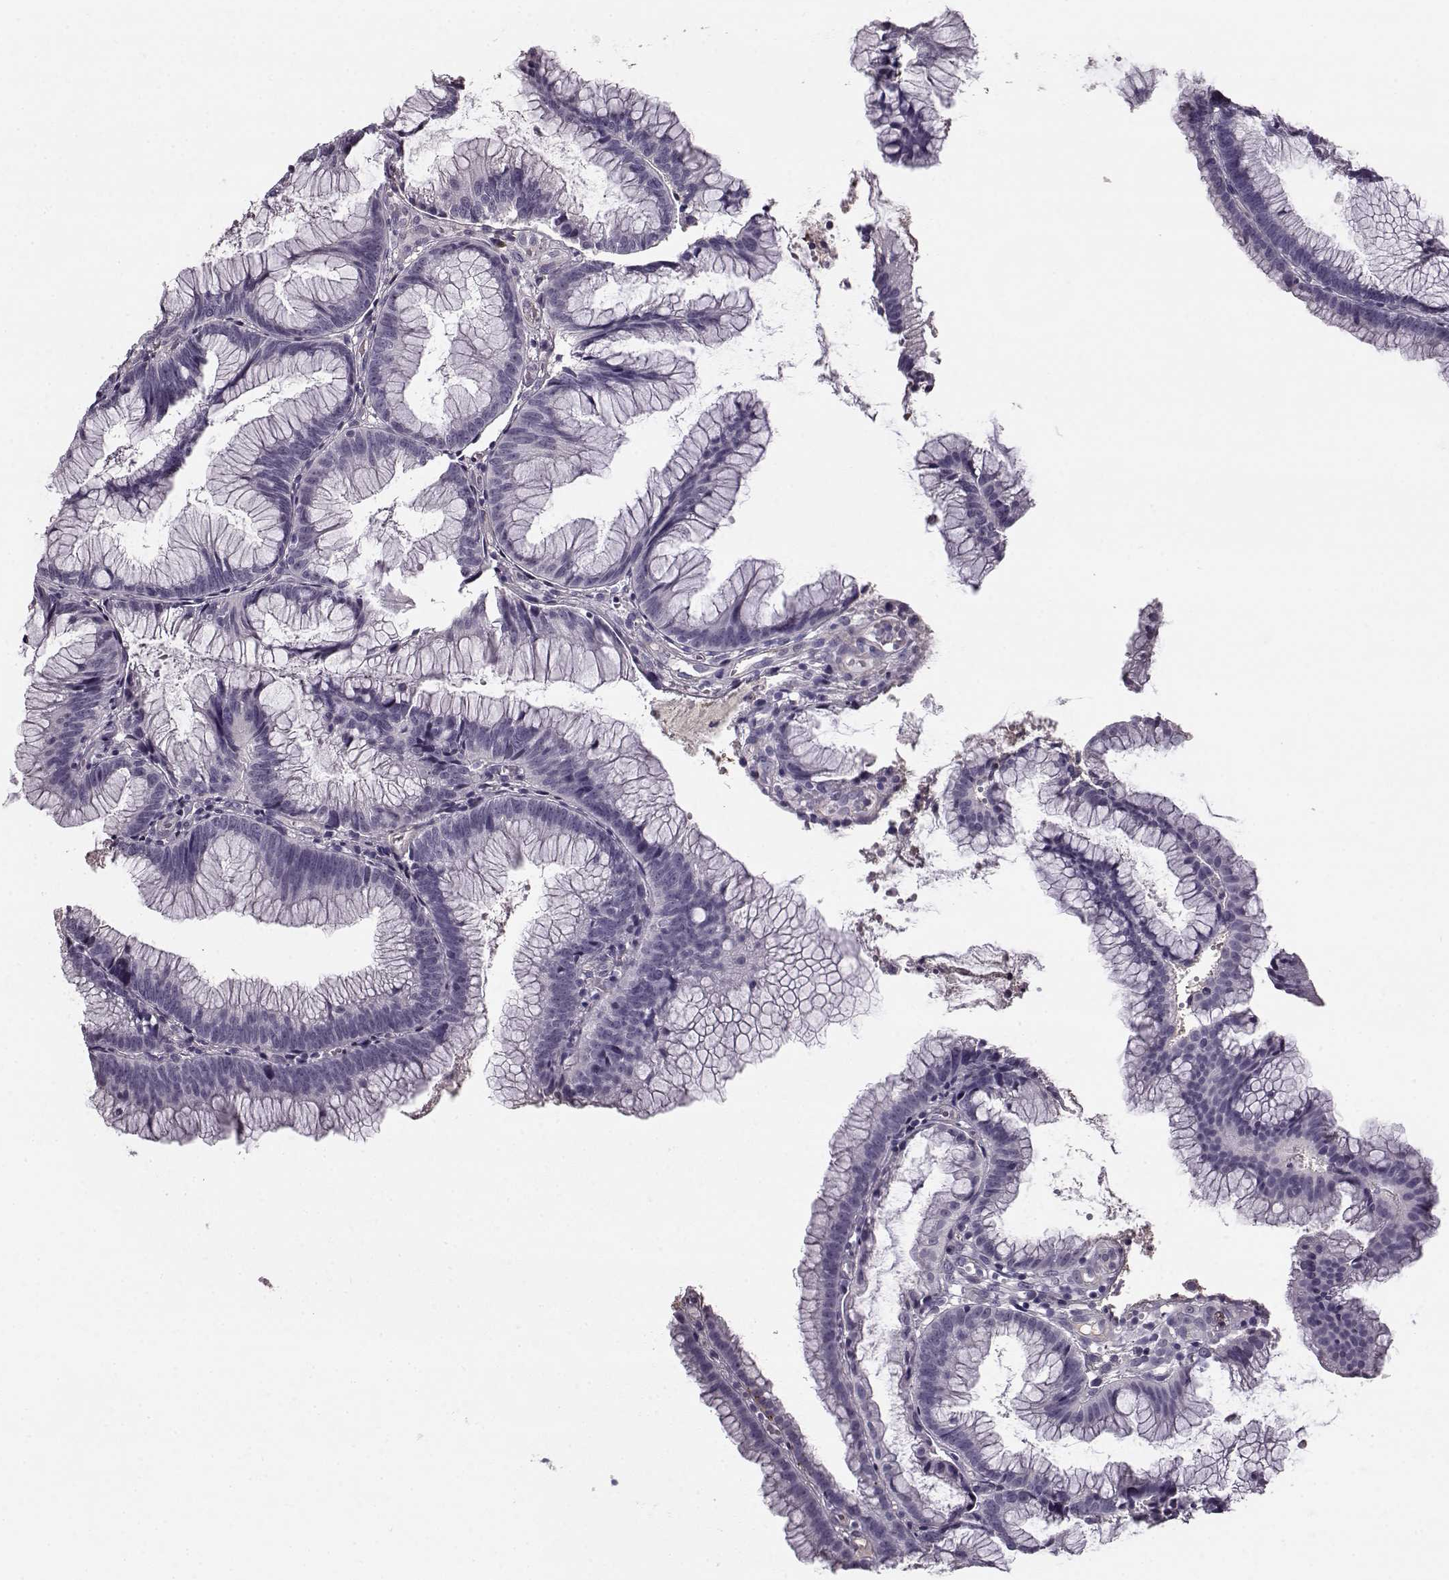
{"staining": {"intensity": "negative", "quantity": "none", "location": "none"}, "tissue": "colorectal cancer", "cell_type": "Tumor cells", "image_type": "cancer", "snomed": [{"axis": "morphology", "description": "Adenocarcinoma, NOS"}, {"axis": "topography", "description": "Colon"}], "caption": "A high-resolution histopathology image shows IHC staining of colorectal cancer (adenocarcinoma), which demonstrates no significant staining in tumor cells.", "gene": "TRIM69", "patient": {"sex": "female", "age": 78}}